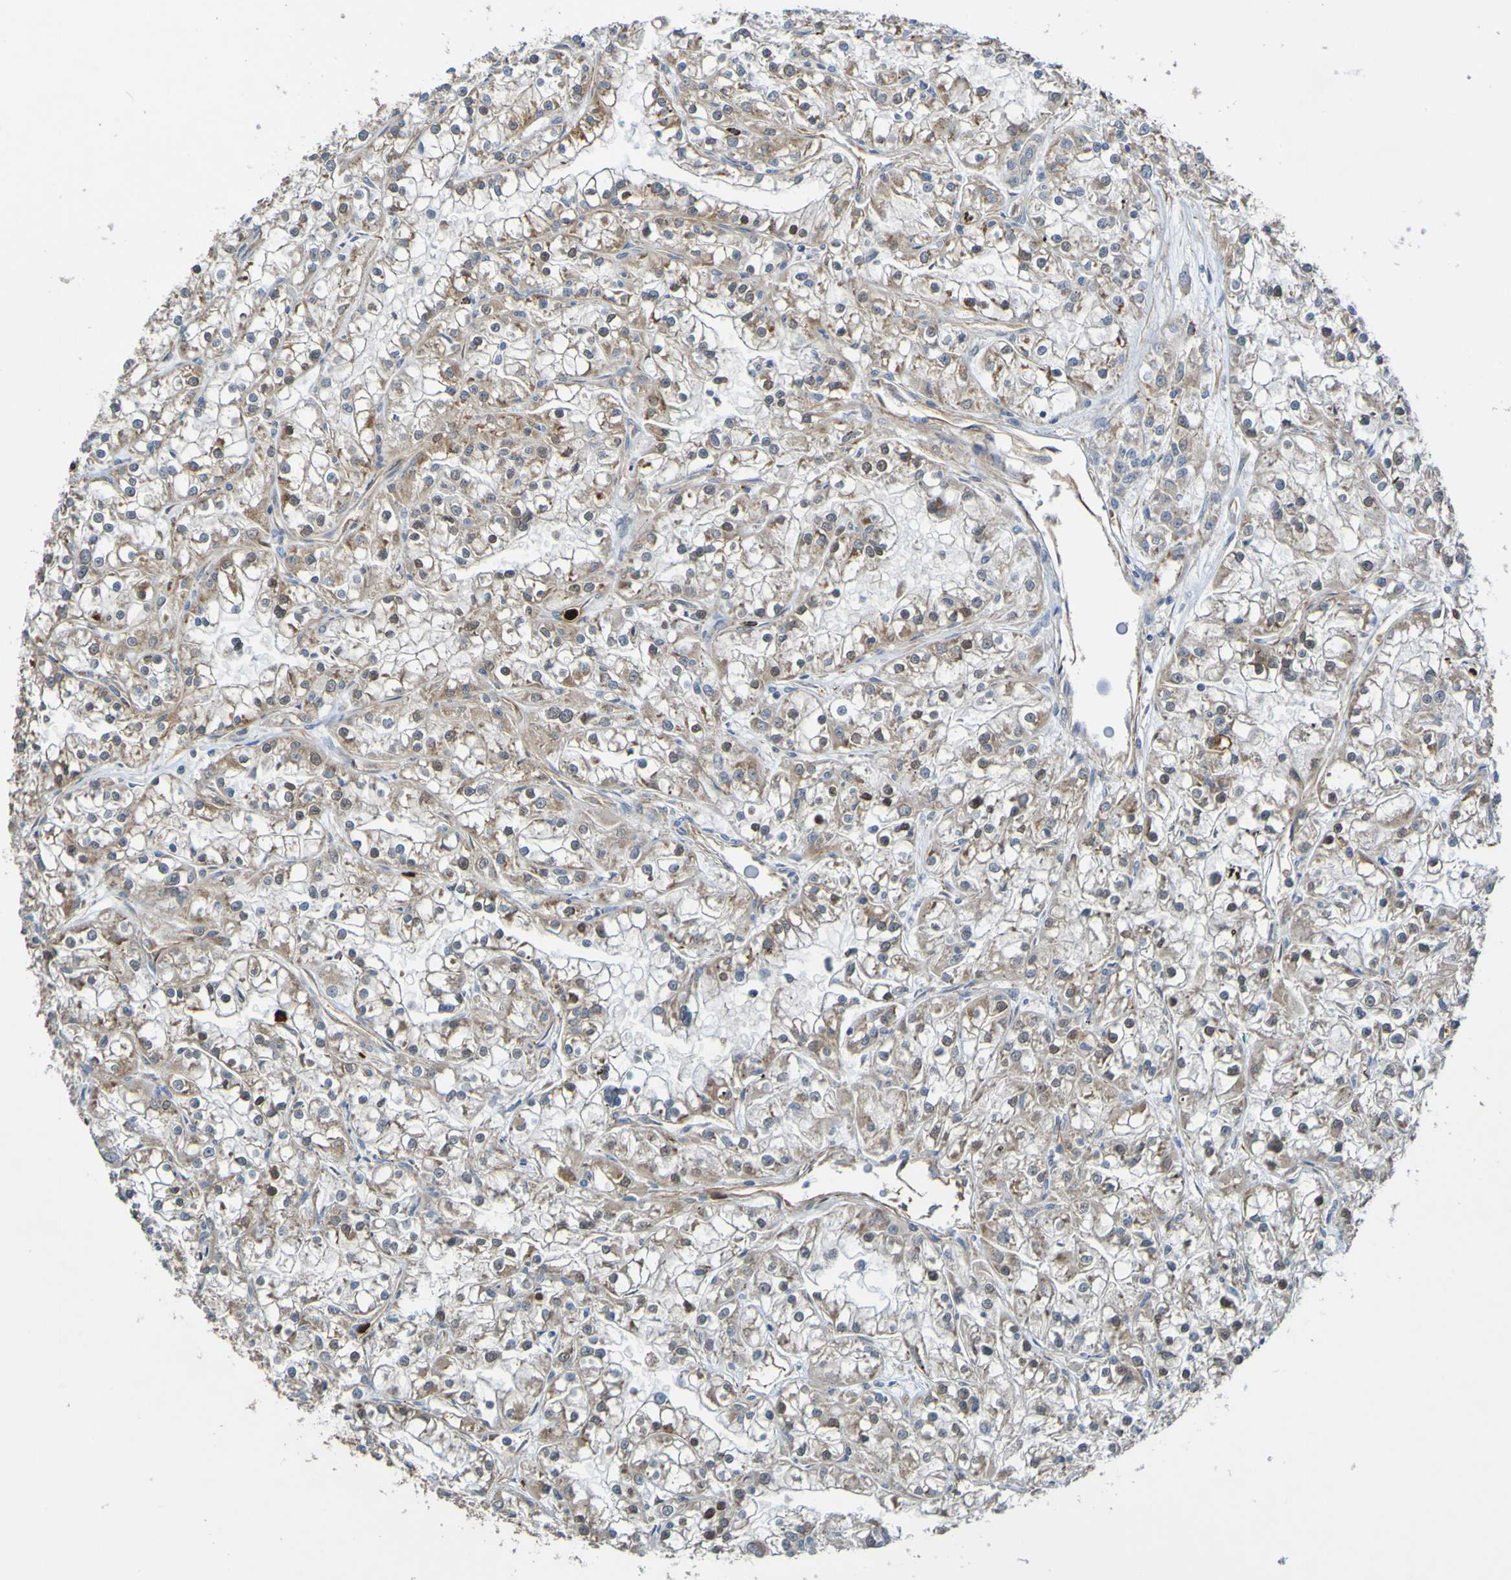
{"staining": {"intensity": "weak", "quantity": ">75%", "location": "cytoplasmic/membranous"}, "tissue": "renal cancer", "cell_type": "Tumor cells", "image_type": "cancer", "snomed": [{"axis": "morphology", "description": "Adenocarcinoma, NOS"}, {"axis": "topography", "description": "Kidney"}], "caption": "Immunohistochemical staining of human renal cancer (adenocarcinoma) shows low levels of weak cytoplasmic/membranous expression in about >75% of tumor cells.", "gene": "ST8SIA6", "patient": {"sex": "female", "age": 52}}